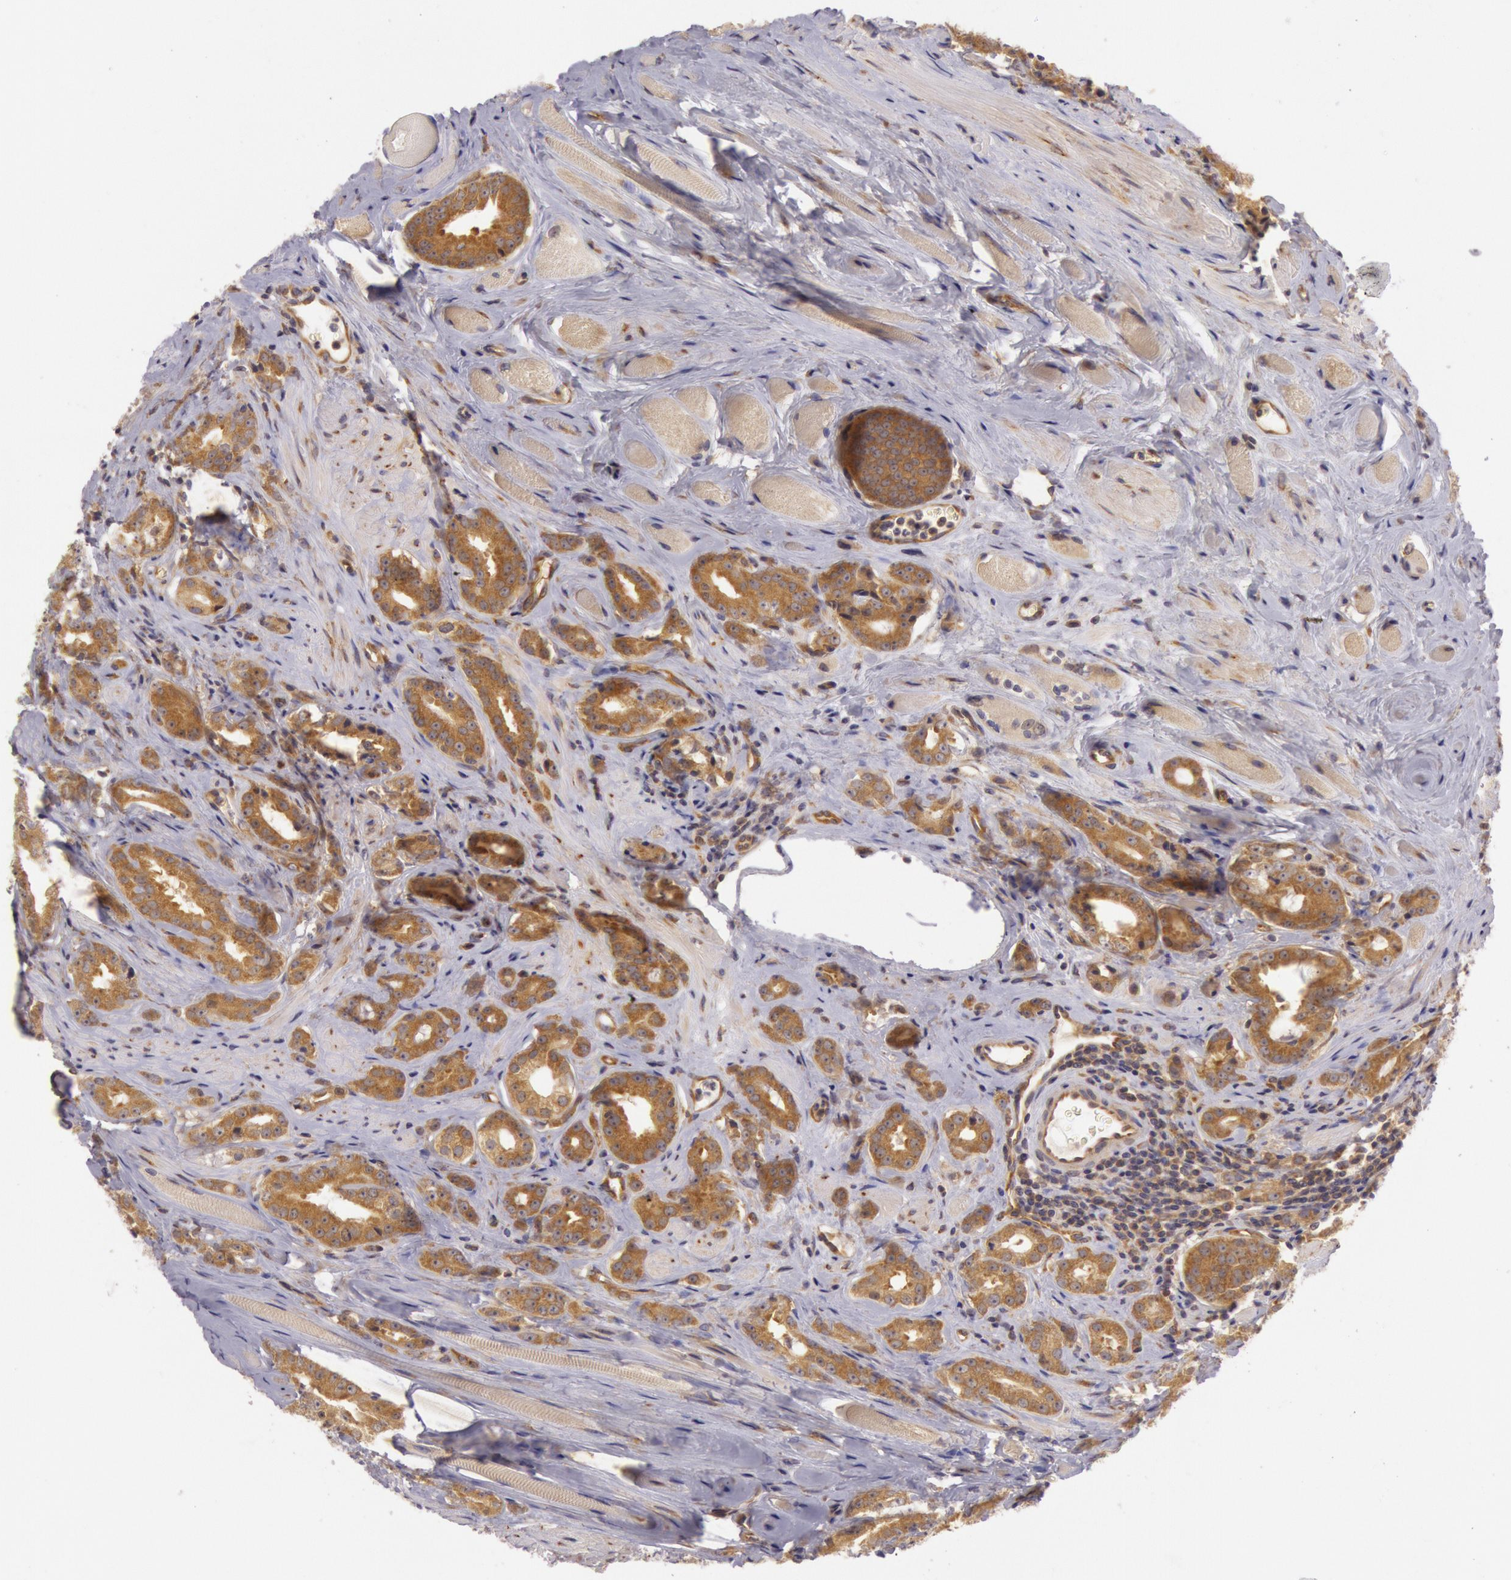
{"staining": {"intensity": "moderate", "quantity": ">75%", "location": "cytoplasmic/membranous"}, "tissue": "prostate cancer", "cell_type": "Tumor cells", "image_type": "cancer", "snomed": [{"axis": "morphology", "description": "Adenocarcinoma, Medium grade"}, {"axis": "topography", "description": "Prostate"}], "caption": "High-power microscopy captured an immunohistochemistry (IHC) image of adenocarcinoma (medium-grade) (prostate), revealing moderate cytoplasmic/membranous staining in approximately >75% of tumor cells.", "gene": "CHUK", "patient": {"sex": "male", "age": 53}}